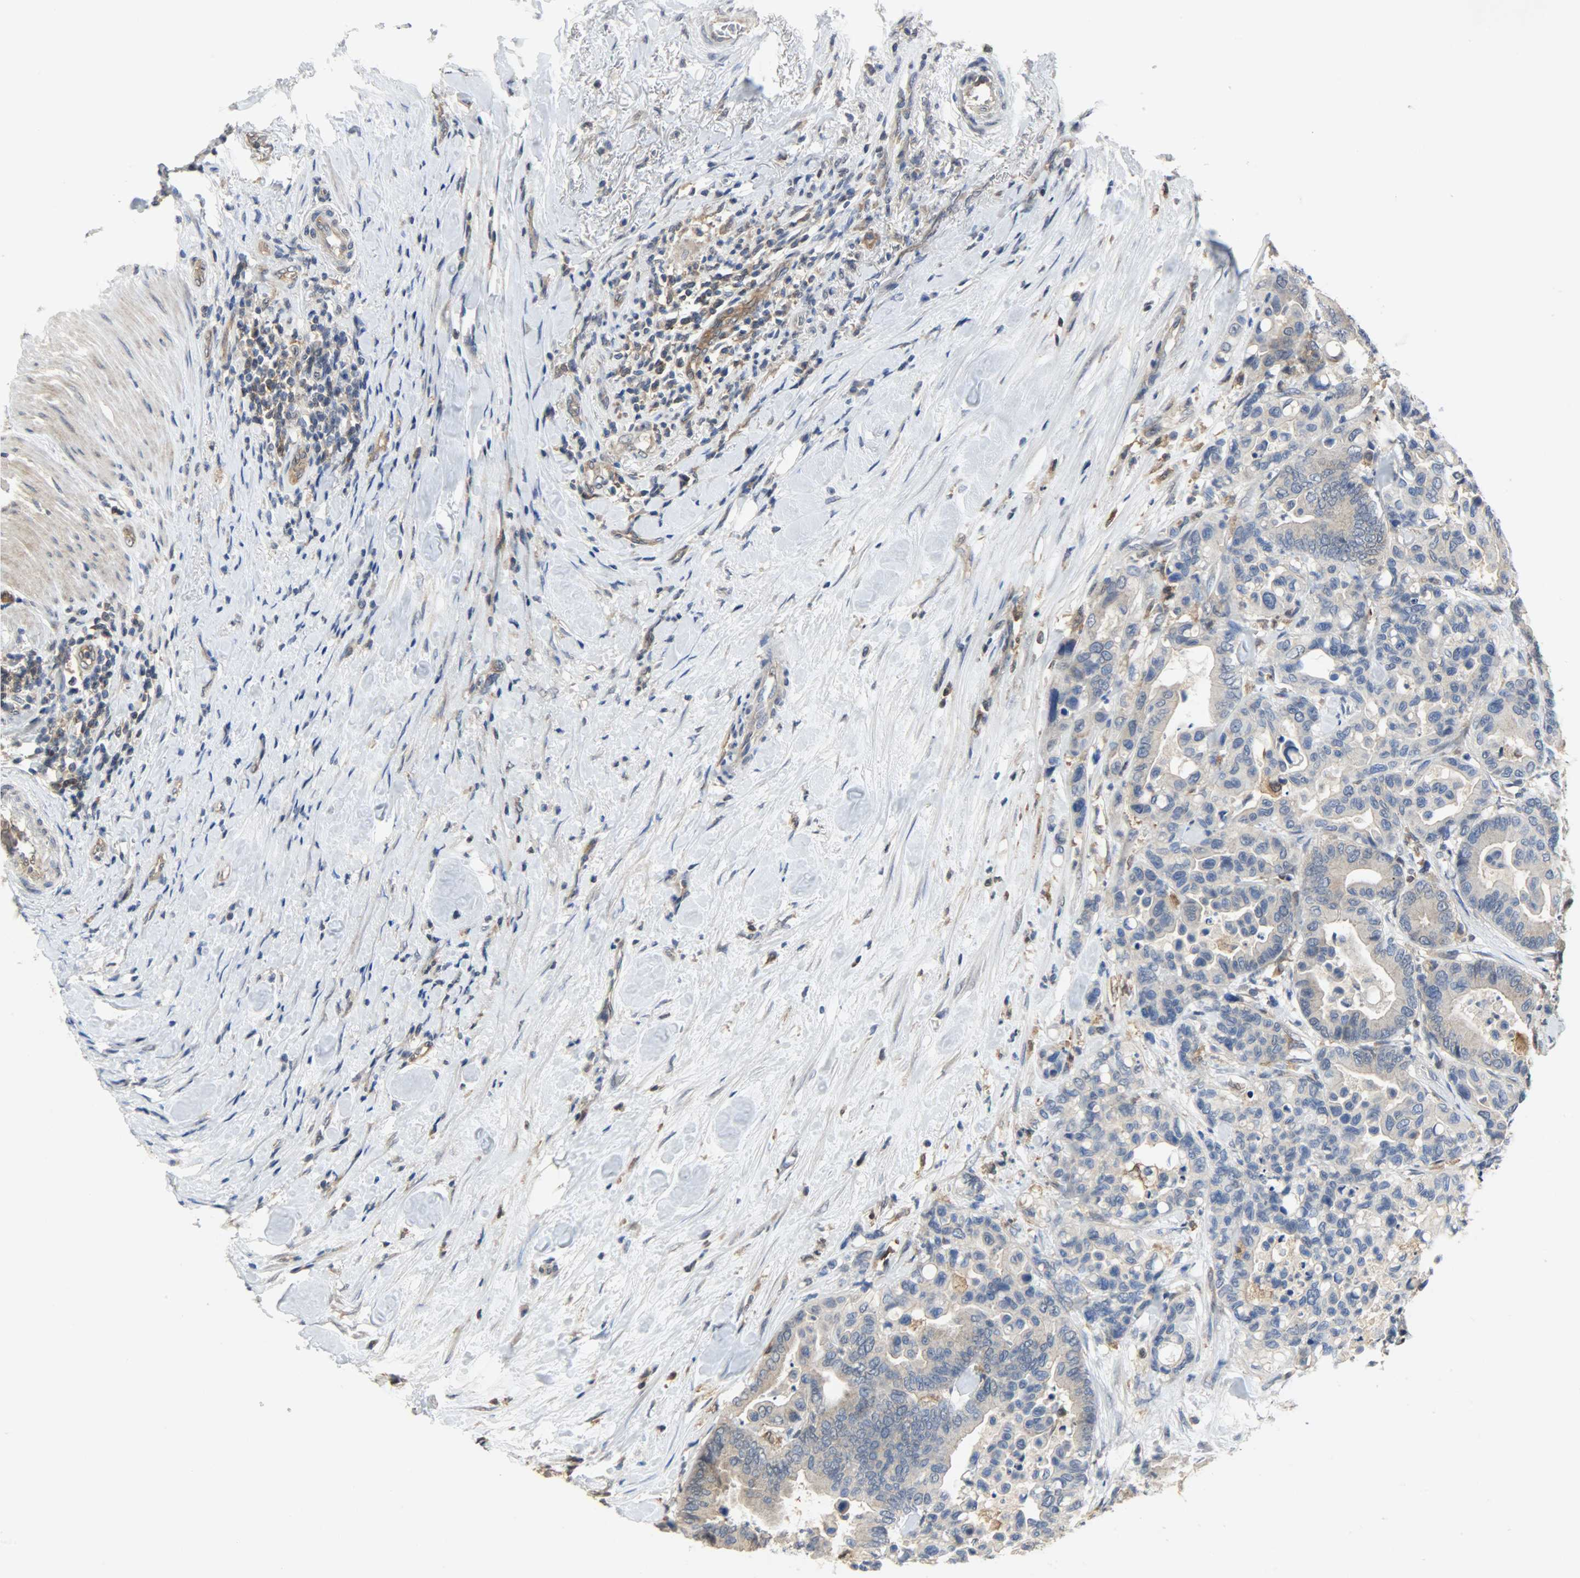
{"staining": {"intensity": "moderate", "quantity": ">75%", "location": "cytoplasmic/membranous"}, "tissue": "colorectal cancer", "cell_type": "Tumor cells", "image_type": "cancer", "snomed": [{"axis": "morphology", "description": "Adenocarcinoma, NOS"}, {"axis": "topography", "description": "Colon"}], "caption": "Colorectal cancer (adenocarcinoma) stained for a protein exhibits moderate cytoplasmic/membranous positivity in tumor cells. (Brightfield microscopy of DAB IHC at high magnification).", "gene": "TRIM21", "patient": {"sex": "male", "age": 82}}